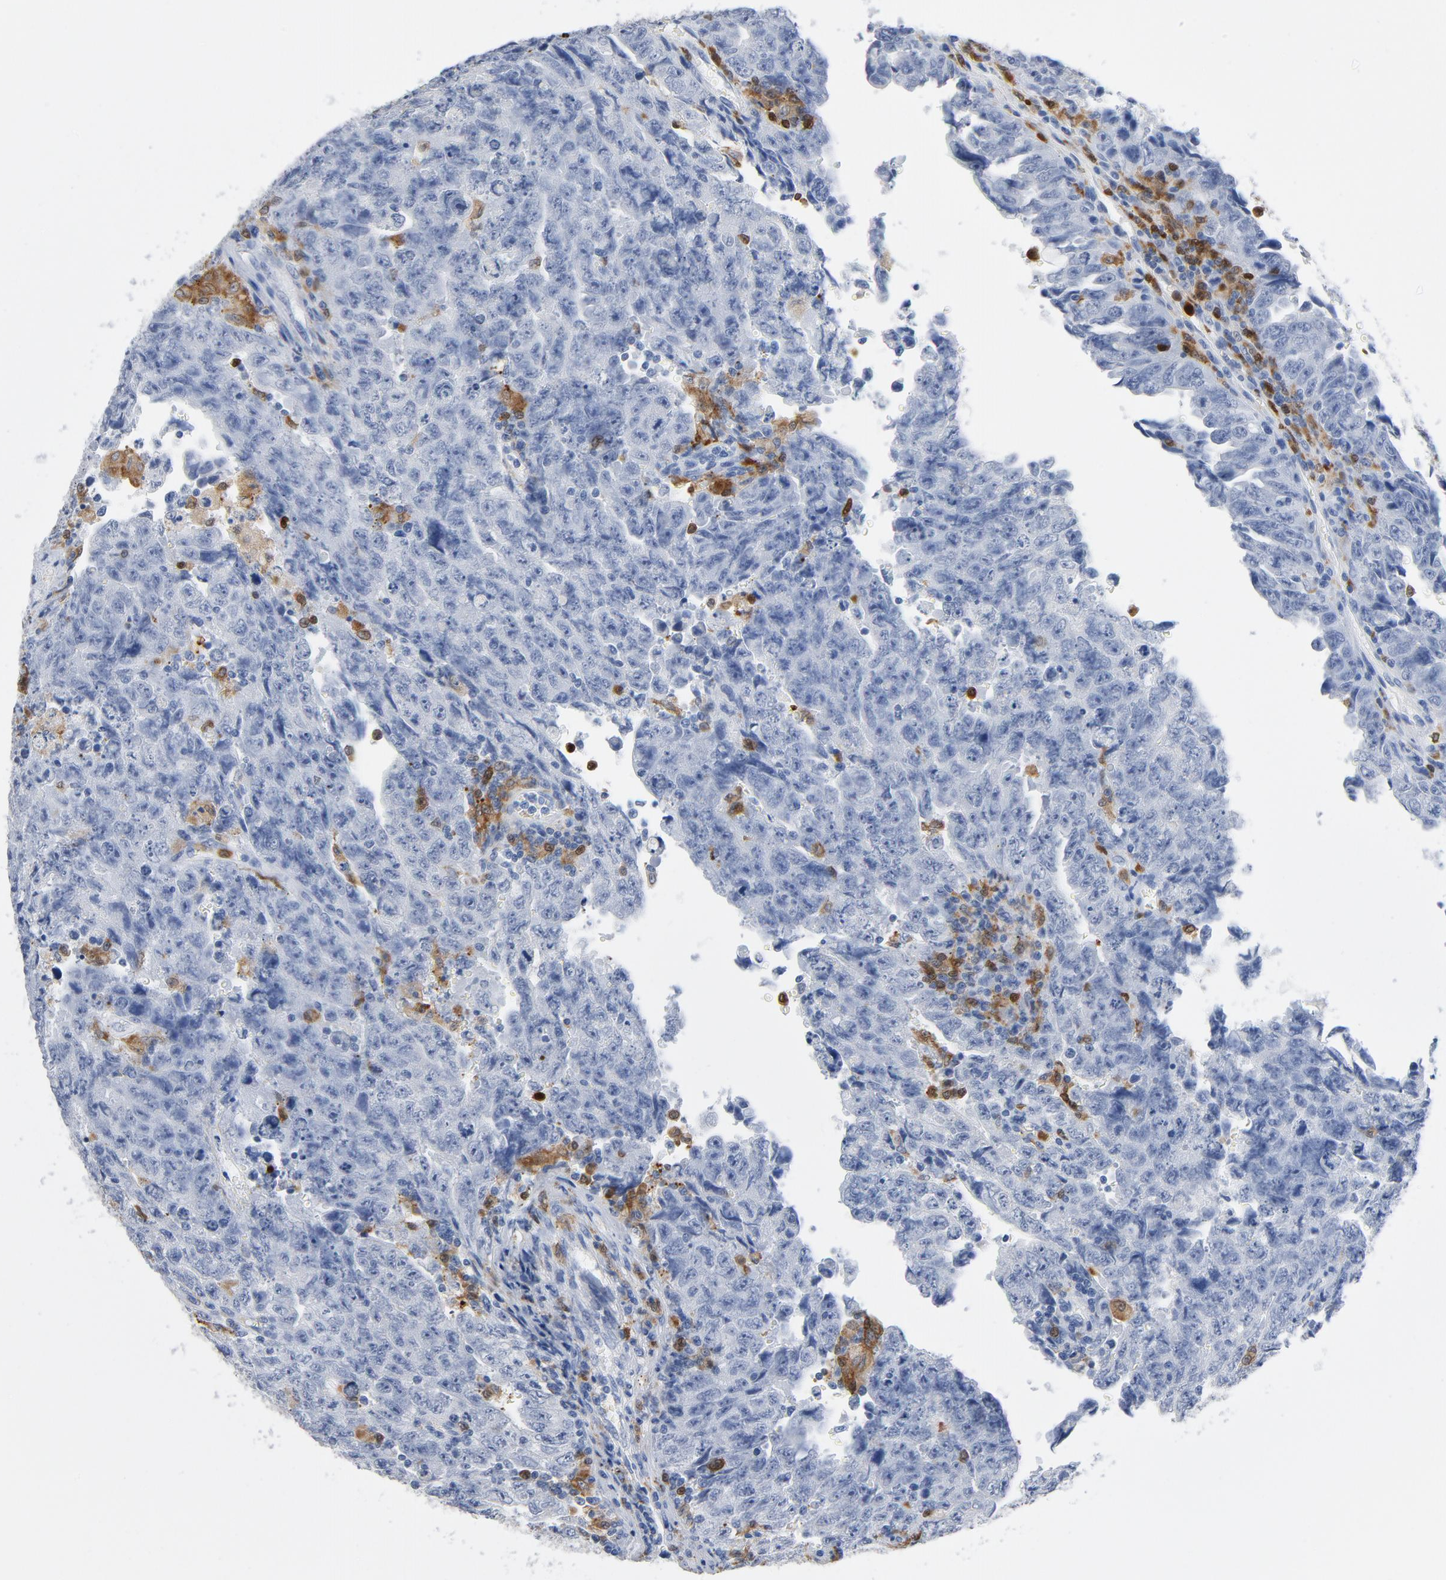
{"staining": {"intensity": "negative", "quantity": "none", "location": "none"}, "tissue": "testis cancer", "cell_type": "Tumor cells", "image_type": "cancer", "snomed": [{"axis": "morphology", "description": "Carcinoma, Embryonal, NOS"}, {"axis": "topography", "description": "Testis"}], "caption": "A high-resolution histopathology image shows immunohistochemistry (IHC) staining of testis cancer, which demonstrates no significant positivity in tumor cells.", "gene": "NCF1", "patient": {"sex": "male", "age": 28}}